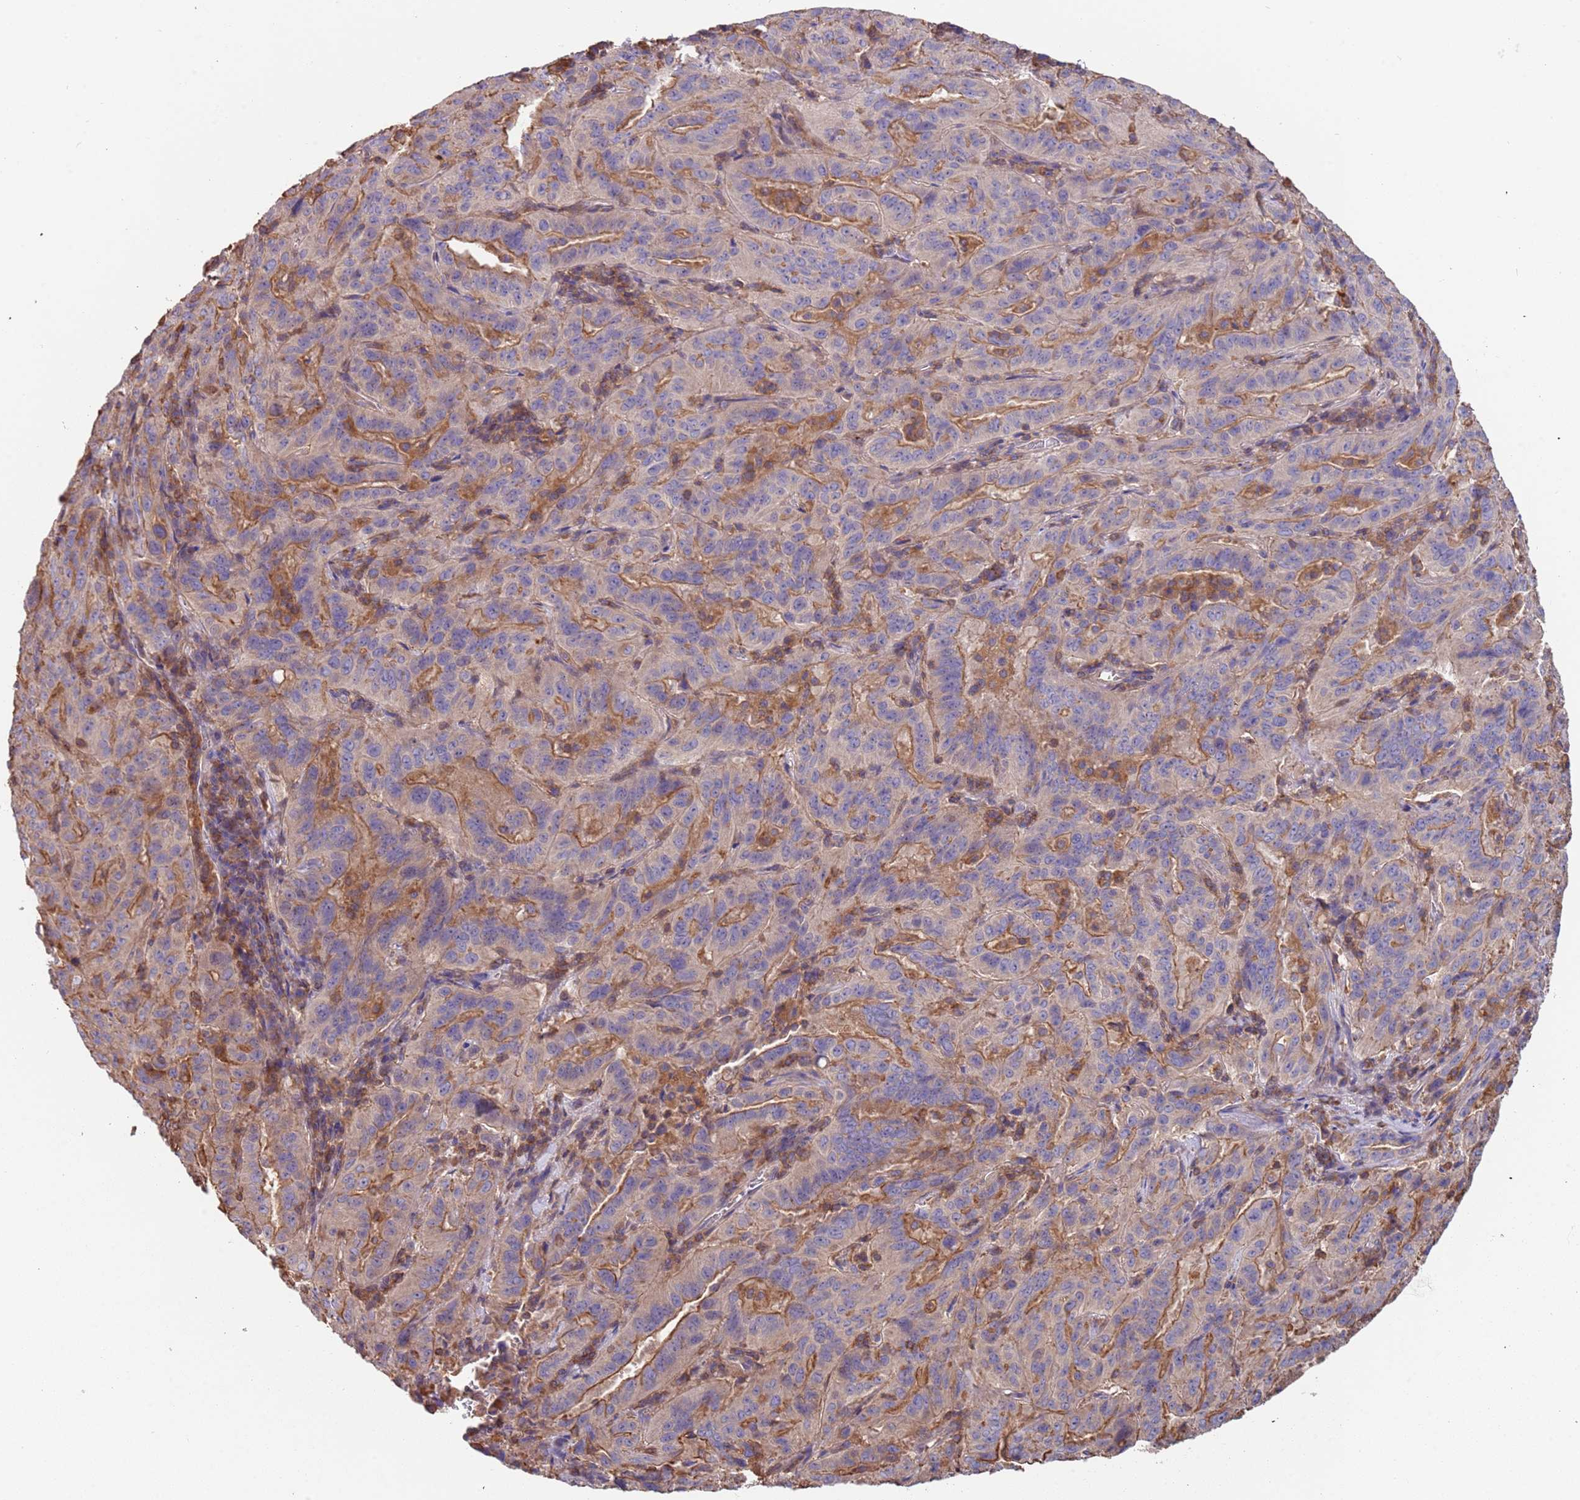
{"staining": {"intensity": "moderate", "quantity": "<25%", "location": "cytoplasmic/membranous"}, "tissue": "pancreatic cancer", "cell_type": "Tumor cells", "image_type": "cancer", "snomed": [{"axis": "morphology", "description": "Adenocarcinoma, NOS"}, {"axis": "topography", "description": "Pancreas"}], "caption": "Pancreatic adenocarcinoma stained with immunohistochemistry (IHC) exhibits moderate cytoplasmic/membranous staining in approximately <25% of tumor cells.", "gene": "SYT4", "patient": {"sex": "male", "age": 63}}